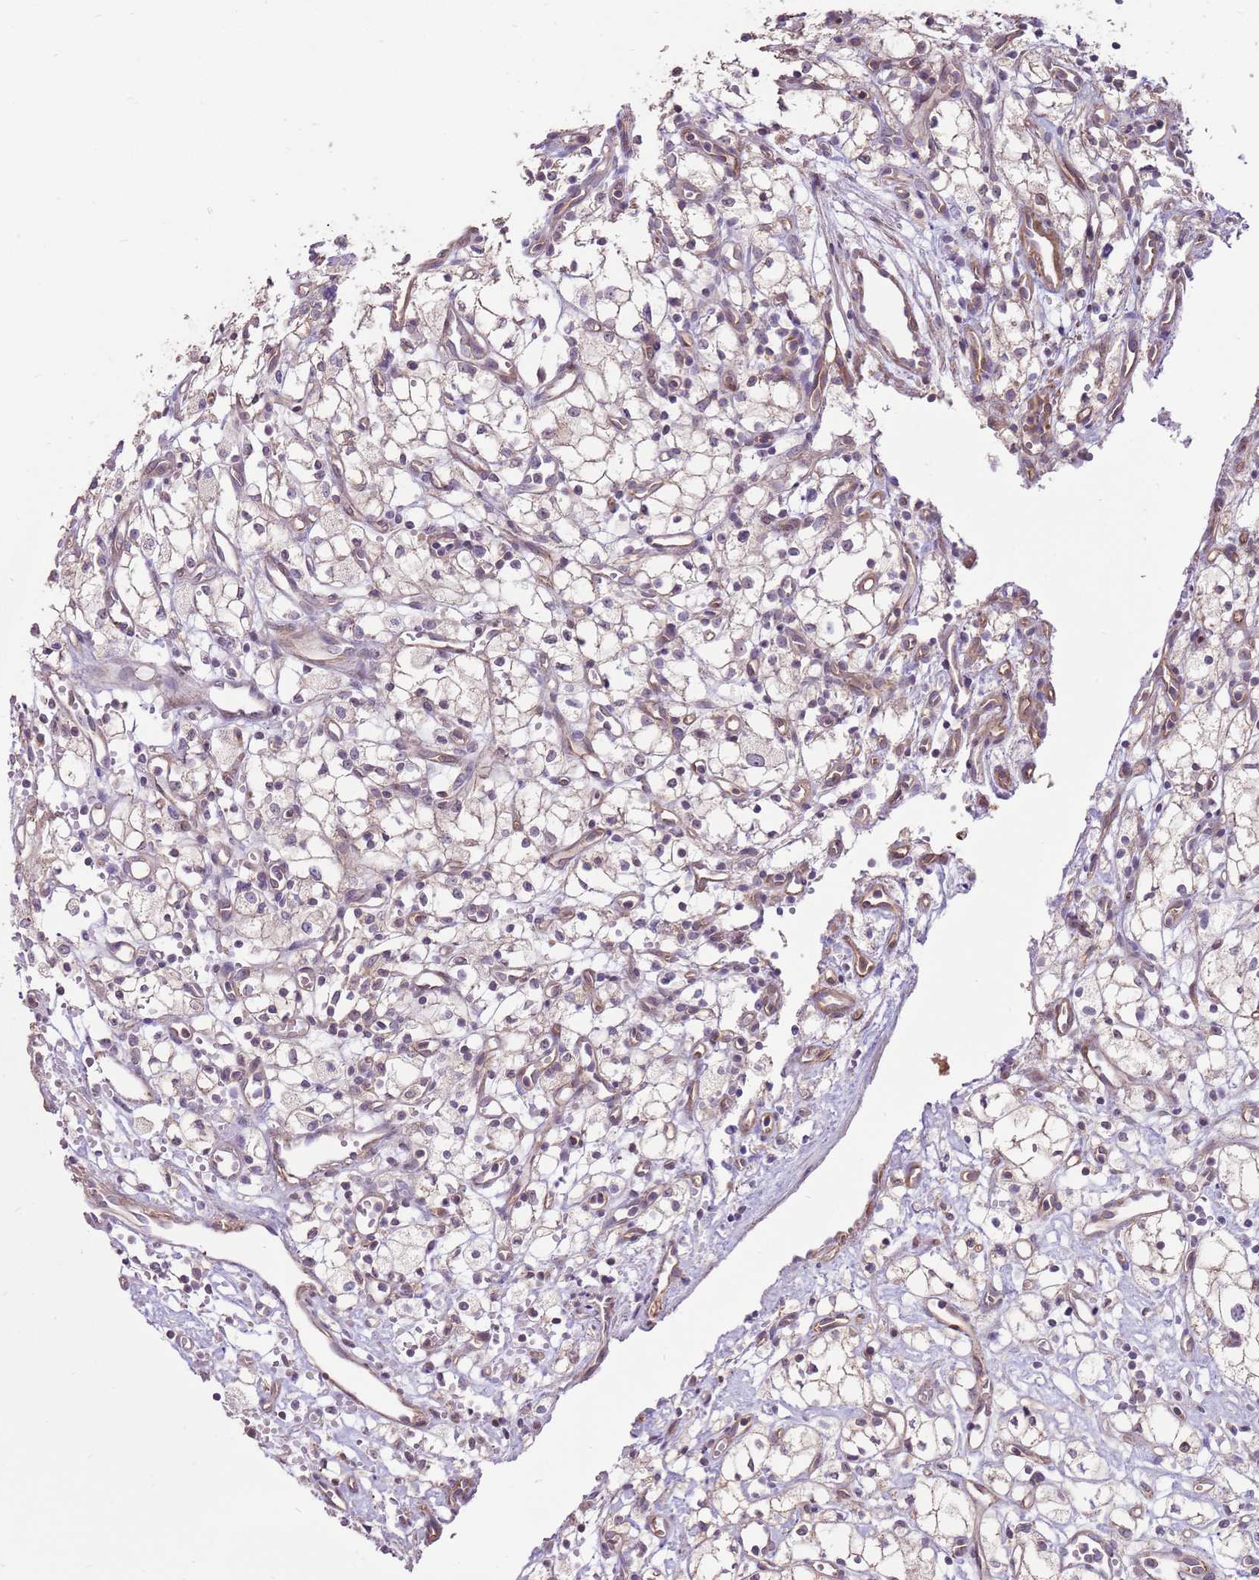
{"staining": {"intensity": "weak", "quantity": "<25%", "location": "cytoplasmic/membranous"}, "tissue": "renal cancer", "cell_type": "Tumor cells", "image_type": "cancer", "snomed": [{"axis": "morphology", "description": "Adenocarcinoma, NOS"}, {"axis": "topography", "description": "Kidney"}], "caption": "Adenocarcinoma (renal) was stained to show a protein in brown. There is no significant expression in tumor cells.", "gene": "SPATA31D1", "patient": {"sex": "male", "age": 59}}